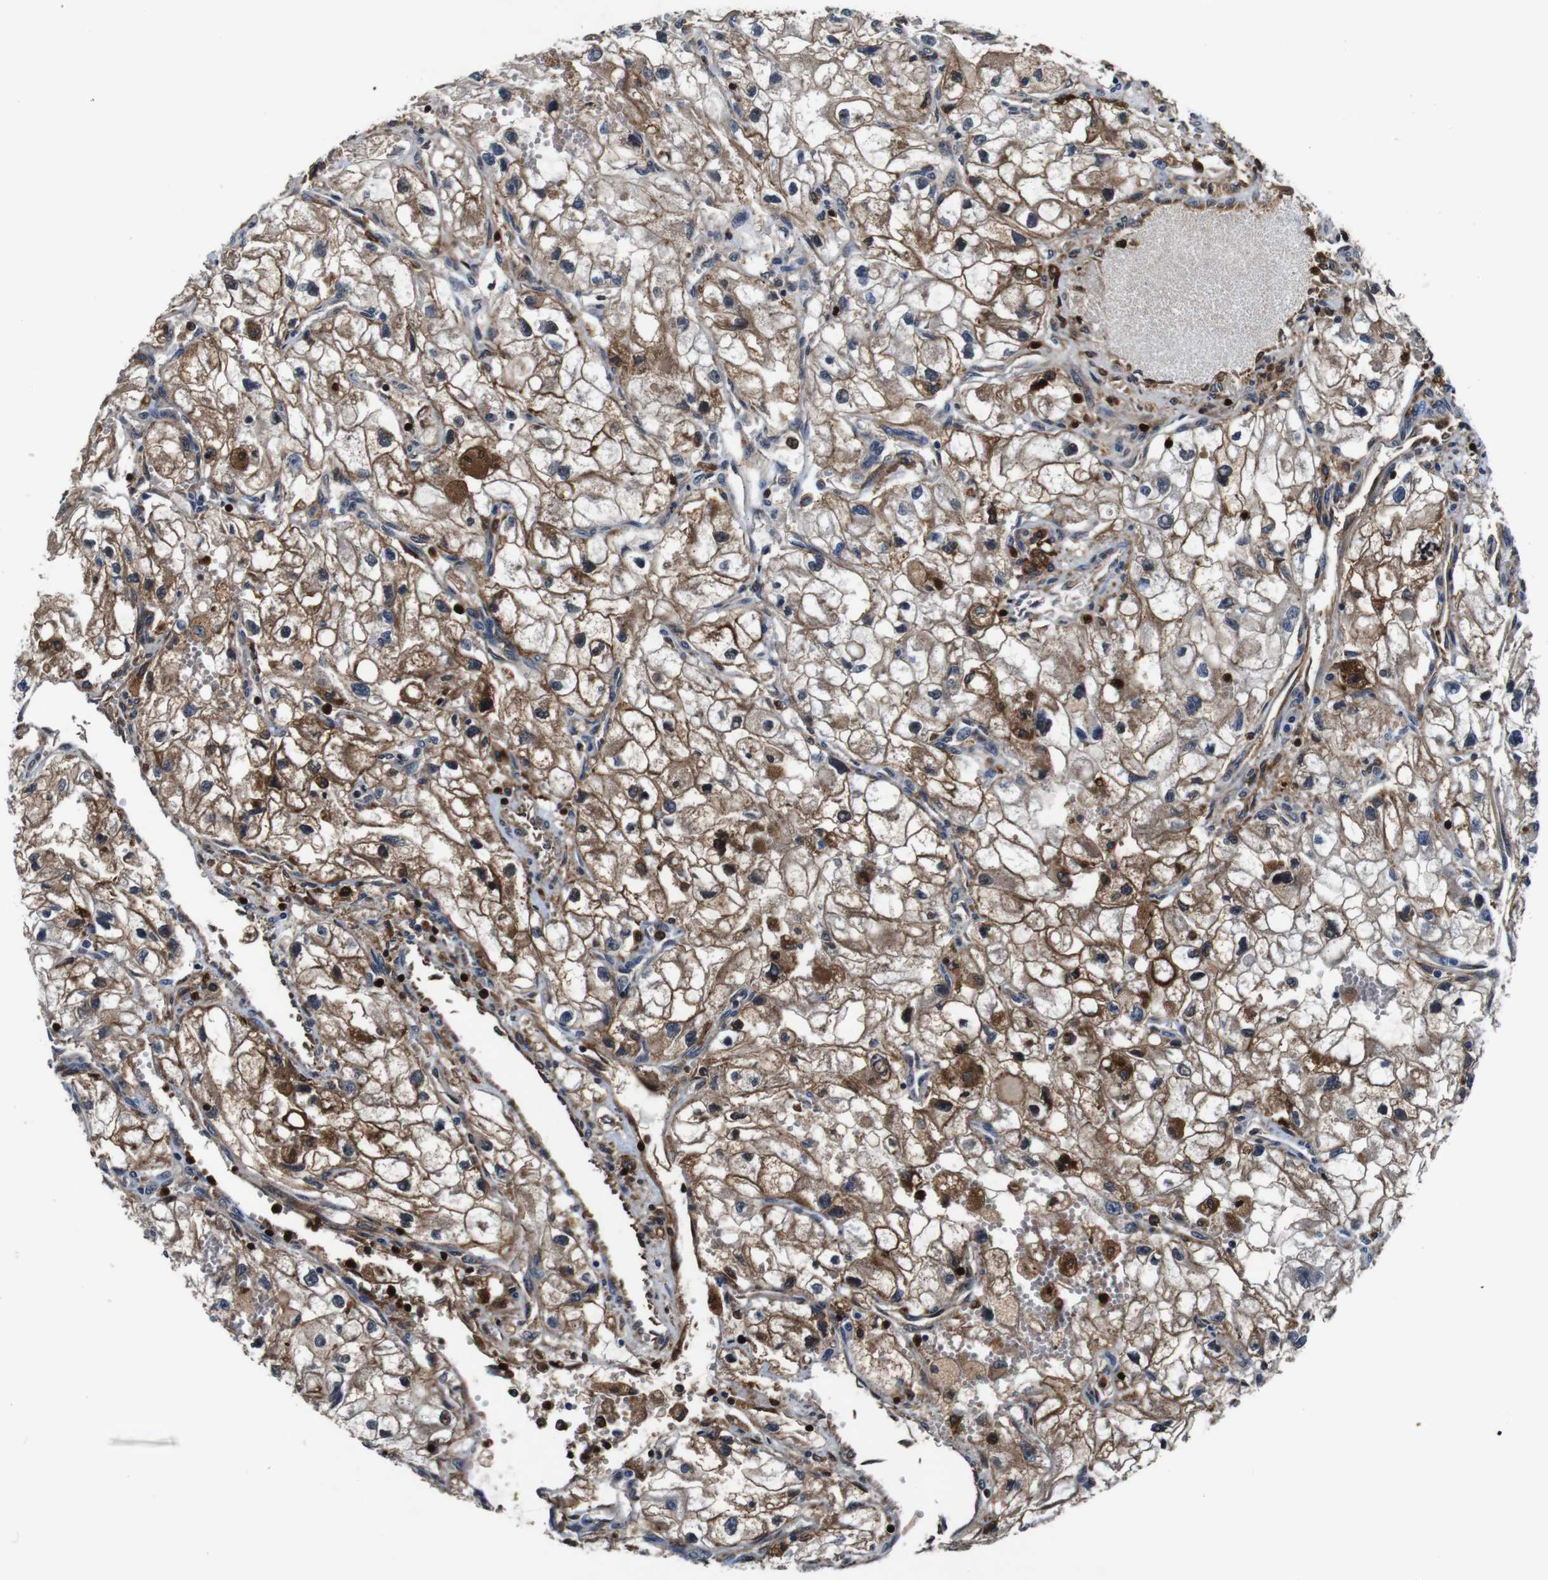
{"staining": {"intensity": "moderate", "quantity": ">75%", "location": "cytoplasmic/membranous"}, "tissue": "renal cancer", "cell_type": "Tumor cells", "image_type": "cancer", "snomed": [{"axis": "morphology", "description": "Adenocarcinoma, NOS"}, {"axis": "topography", "description": "Kidney"}], "caption": "Tumor cells reveal medium levels of moderate cytoplasmic/membranous staining in about >75% of cells in human adenocarcinoma (renal). (DAB (3,3'-diaminobenzidine) IHC with brightfield microscopy, high magnification).", "gene": "ANXA1", "patient": {"sex": "female", "age": 70}}